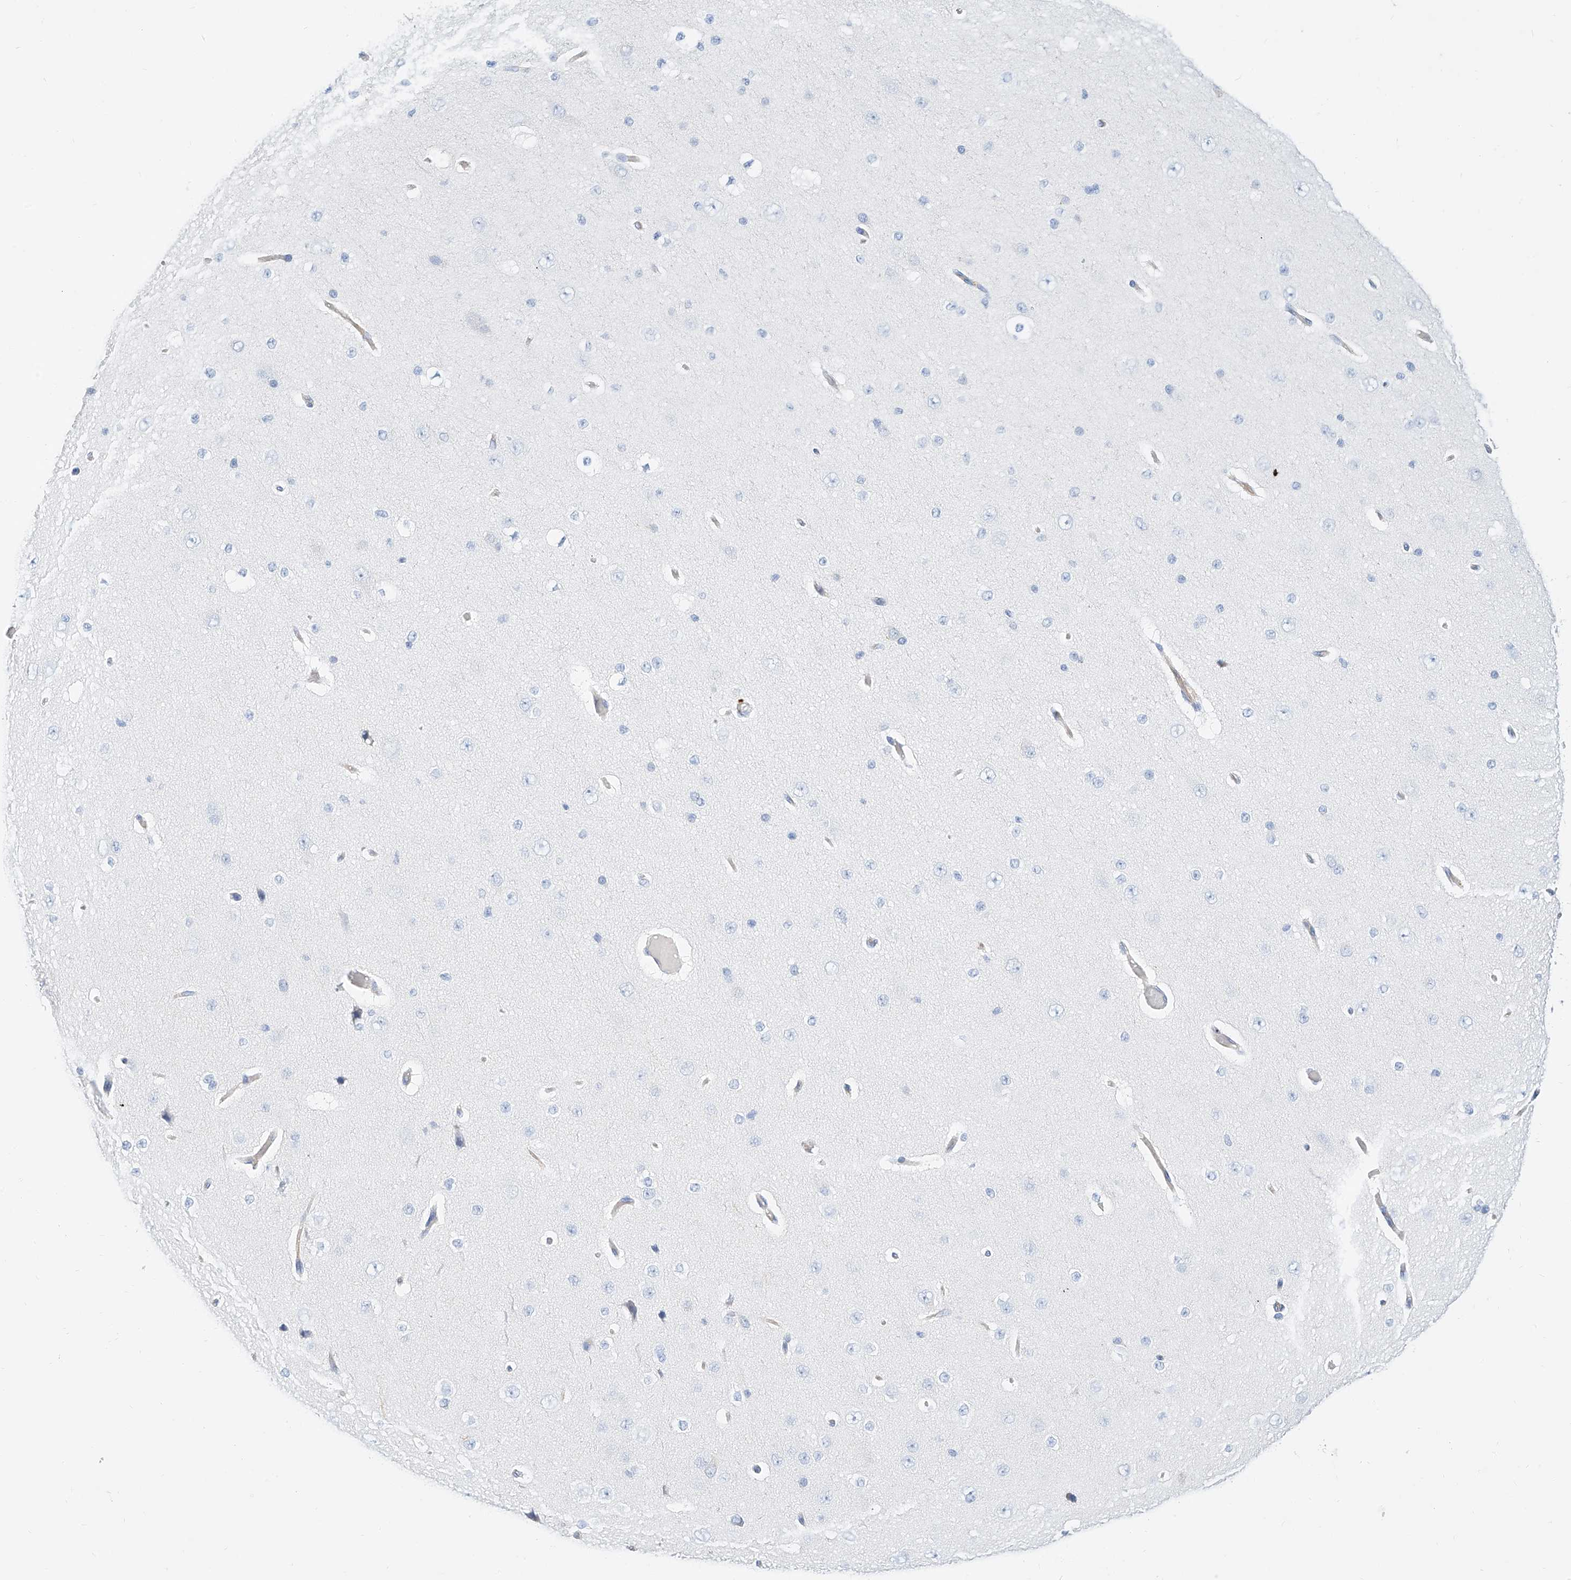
{"staining": {"intensity": "weak", "quantity": "<25%", "location": "cytoplasmic/membranous"}, "tissue": "cerebral cortex", "cell_type": "Endothelial cells", "image_type": "normal", "snomed": [{"axis": "morphology", "description": "Normal tissue, NOS"}, {"axis": "morphology", "description": "Developmental malformation"}, {"axis": "topography", "description": "Cerebral cortex"}], "caption": "IHC photomicrograph of benign cerebral cortex stained for a protein (brown), which exhibits no staining in endothelial cells.", "gene": "SBSPON", "patient": {"sex": "female", "age": 30}}